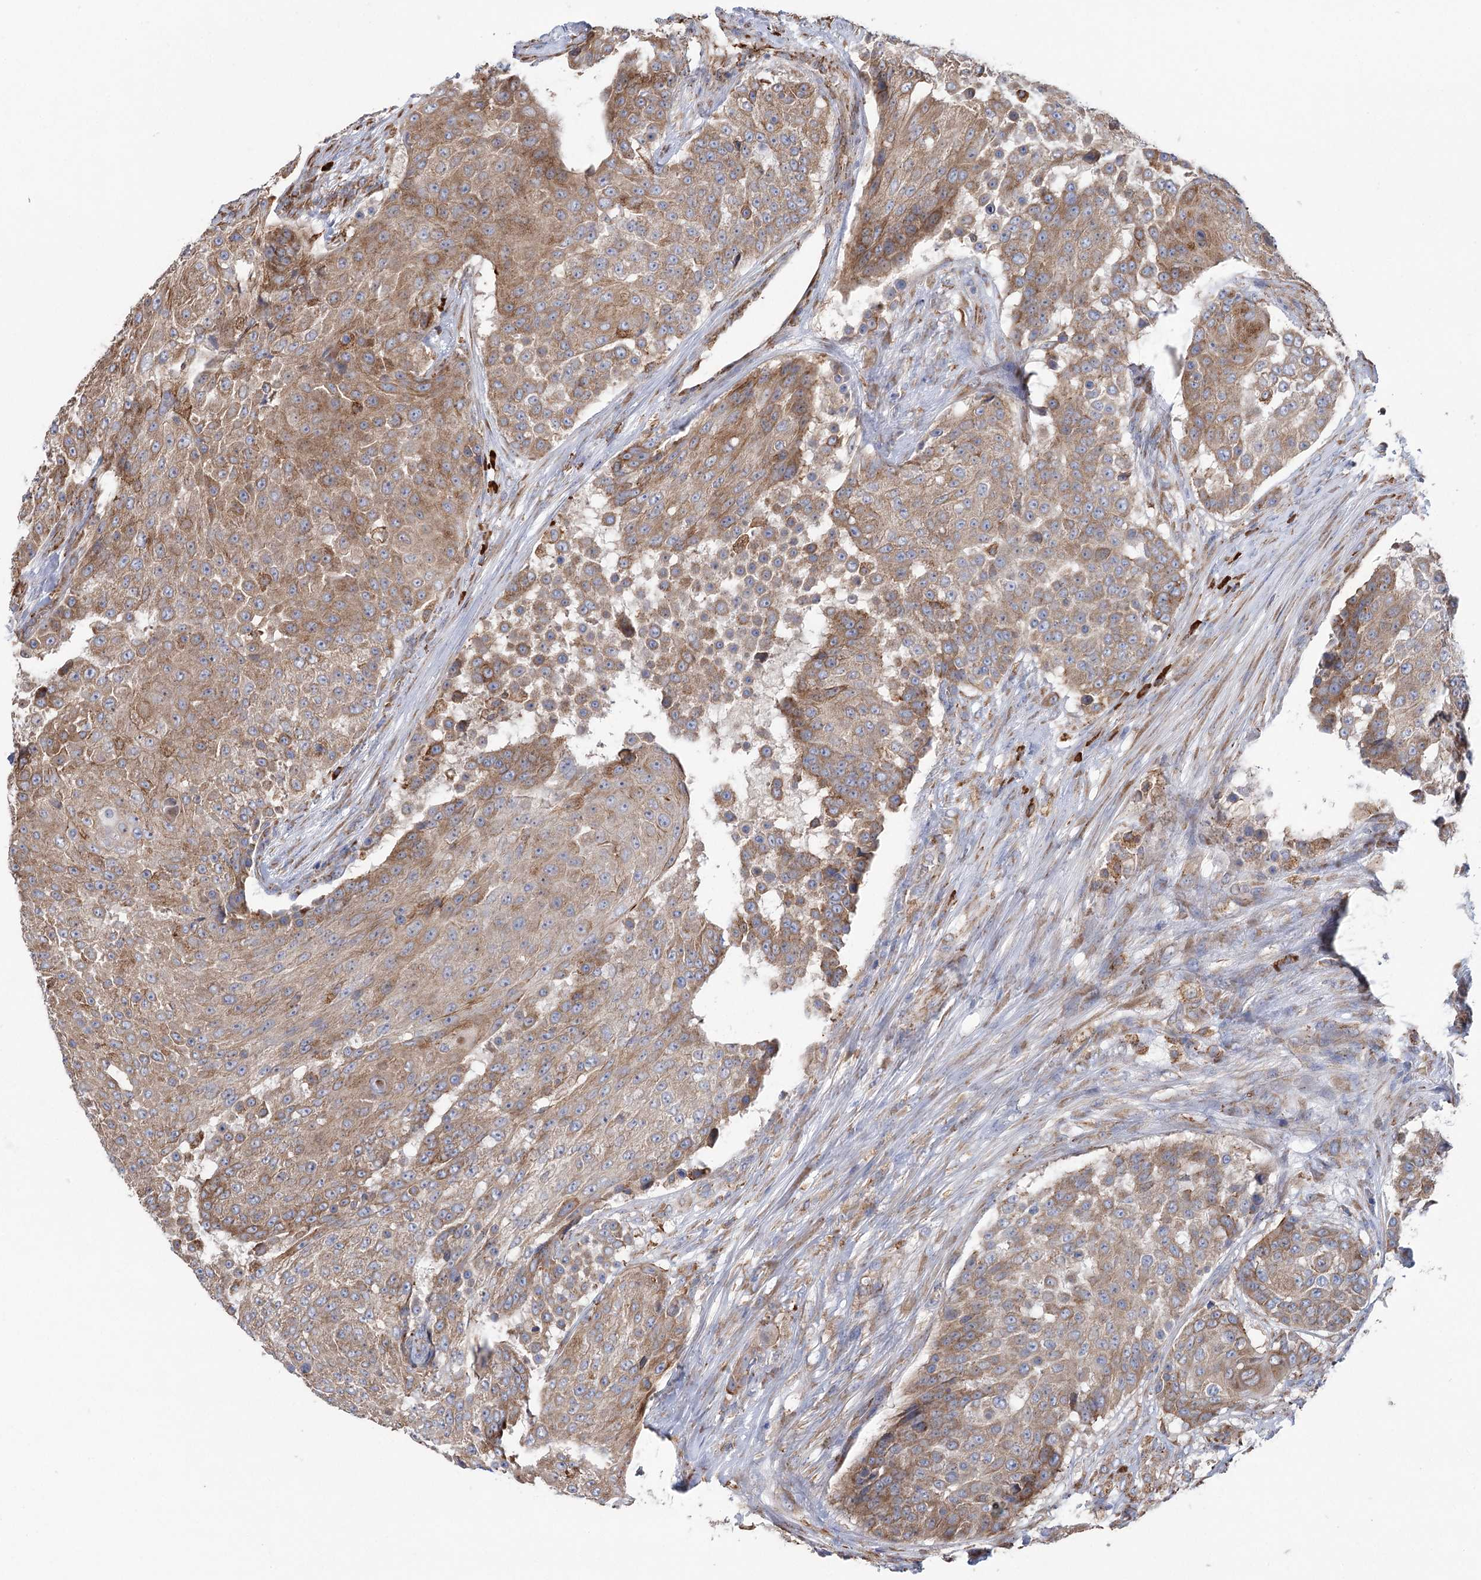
{"staining": {"intensity": "moderate", "quantity": ">75%", "location": "cytoplasmic/membranous"}, "tissue": "urothelial cancer", "cell_type": "Tumor cells", "image_type": "cancer", "snomed": [{"axis": "morphology", "description": "Urothelial carcinoma, High grade"}, {"axis": "topography", "description": "Urinary bladder"}], "caption": "The photomicrograph reveals immunohistochemical staining of high-grade urothelial carcinoma. There is moderate cytoplasmic/membranous expression is appreciated in approximately >75% of tumor cells. Using DAB (3,3'-diaminobenzidine) (brown) and hematoxylin (blue) stains, captured at high magnification using brightfield microscopy.", "gene": "METTL24", "patient": {"sex": "female", "age": 63}}